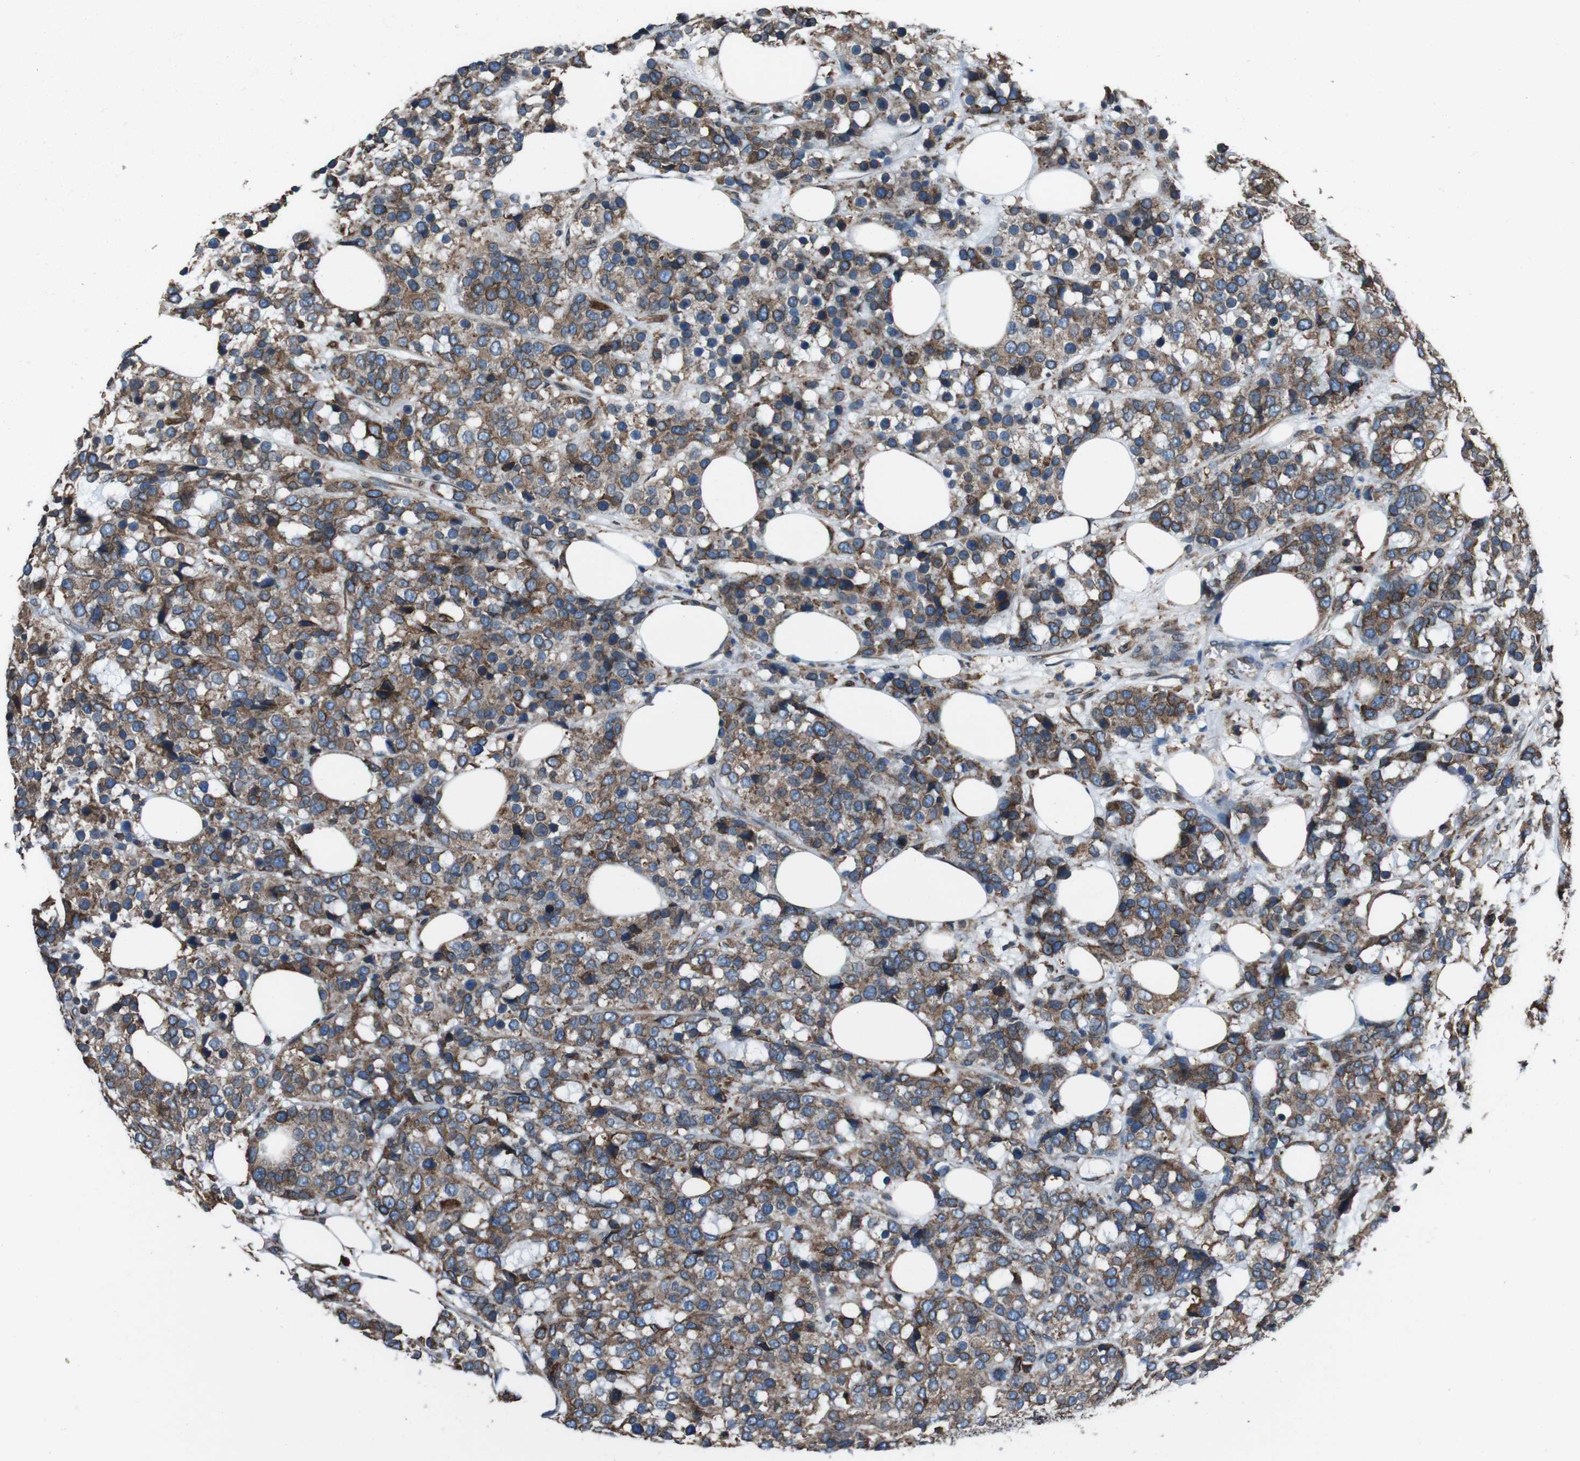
{"staining": {"intensity": "moderate", "quantity": ">75%", "location": "cytoplasmic/membranous,nuclear"}, "tissue": "breast cancer", "cell_type": "Tumor cells", "image_type": "cancer", "snomed": [{"axis": "morphology", "description": "Lobular carcinoma"}, {"axis": "topography", "description": "Breast"}], "caption": "Immunohistochemical staining of breast lobular carcinoma demonstrates medium levels of moderate cytoplasmic/membranous and nuclear protein expression in approximately >75% of tumor cells. Using DAB (brown) and hematoxylin (blue) stains, captured at high magnification using brightfield microscopy.", "gene": "APMAP", "patient": {"sex": "female", "age": 59}}